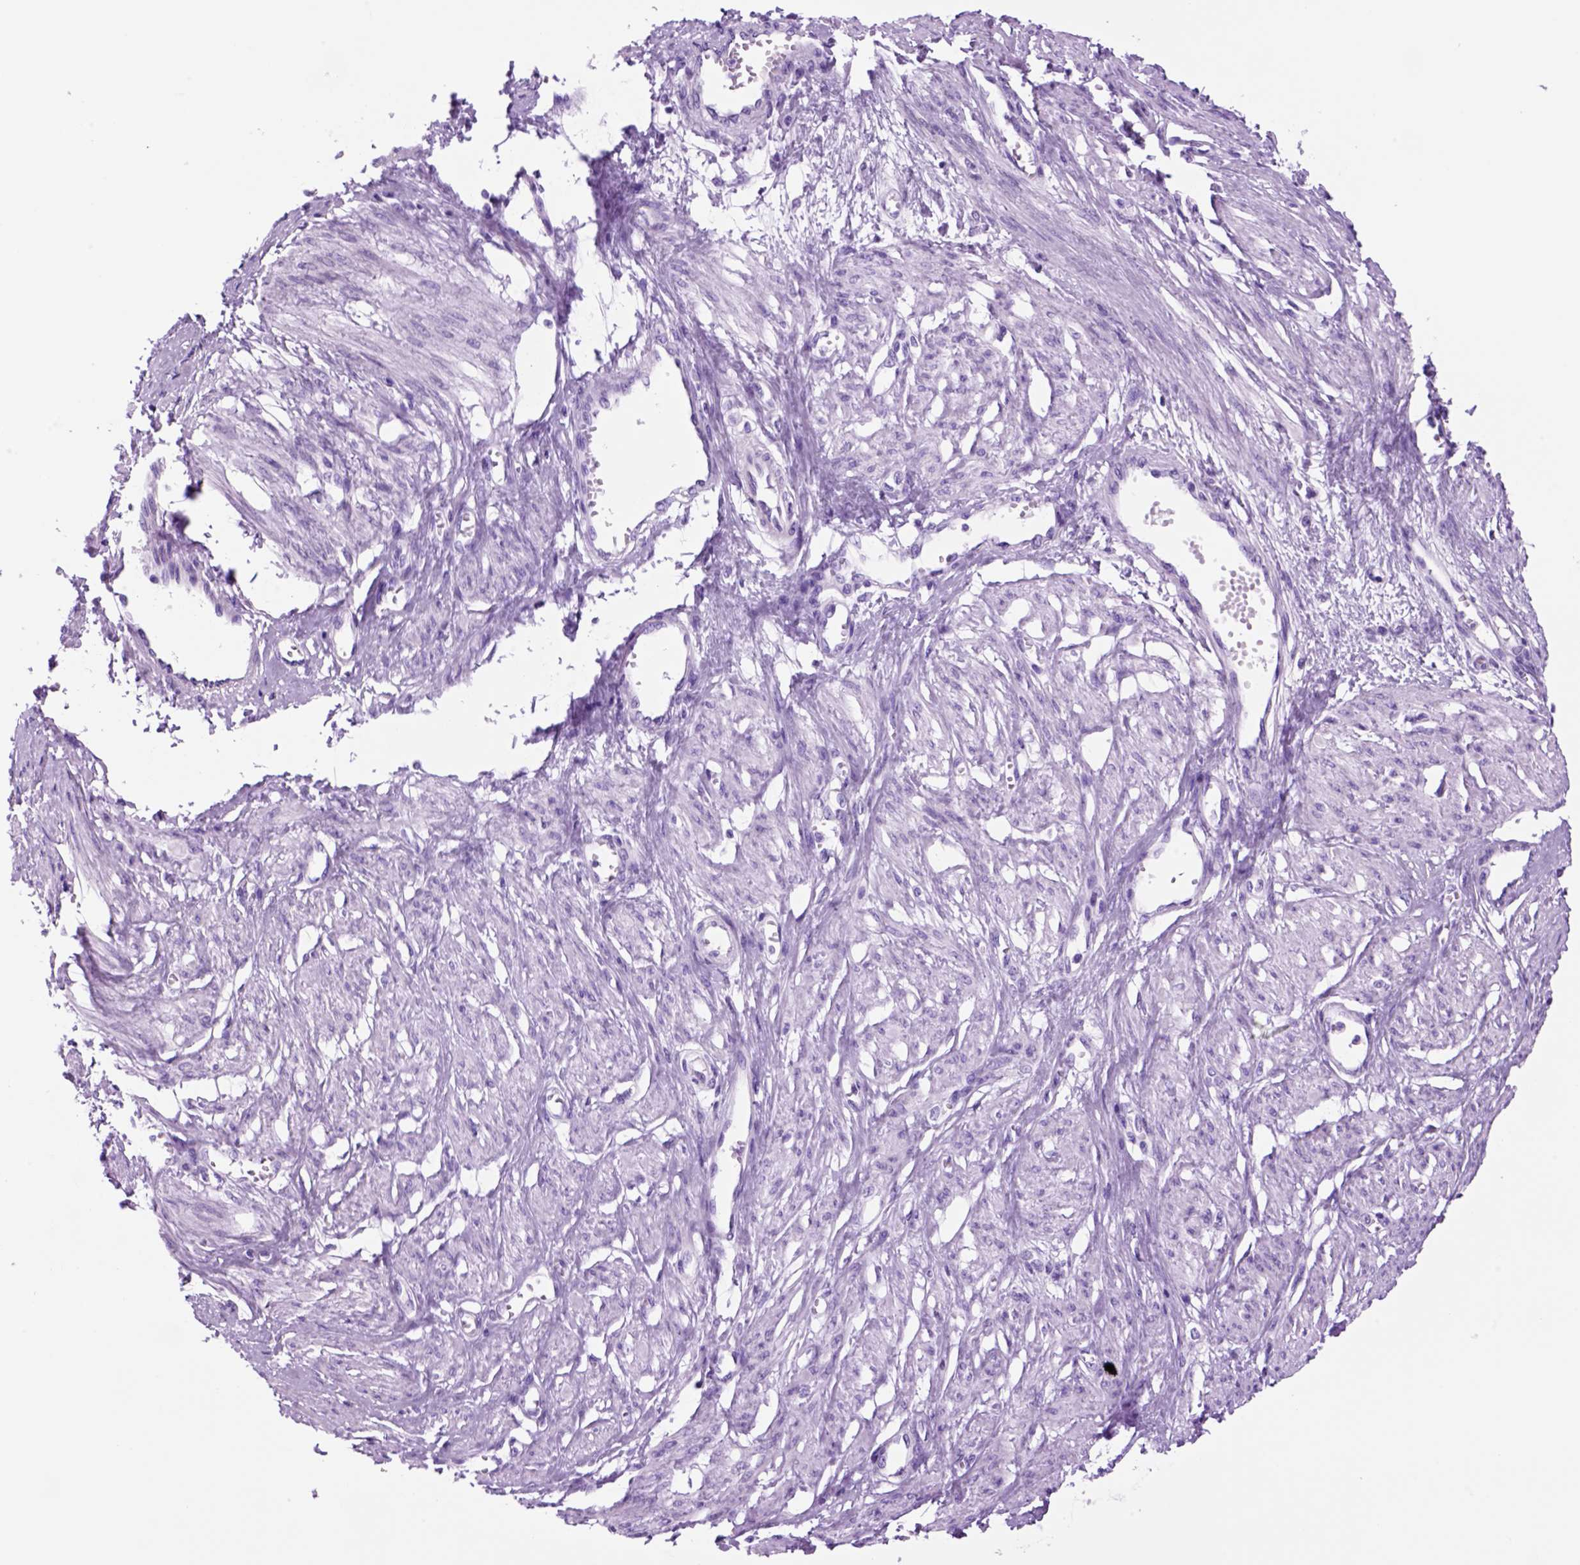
{"staining": {"intensity": "negative", "quantity": "none", "location": "none"}, "tissue": "smooth muscle", "cell_type": "Smooth muscle cells", "image_type": "normal", "snomed": [{"axis": "morphology", "description": "Normal tissue, NOS"}, {"axis": "topography", "description": "Smooth muscle"}, {"axis": "topography", "description": "Uterus"}], "caption": "The photomicrograph displays no significant expression in smooth muscle cells of smooth muscle. (DAB immunohistochemistry (IHC) with hematoxylin counter stain).", "gene": "HHIPL2", "patient": {"sex": "female", "age": 39}}